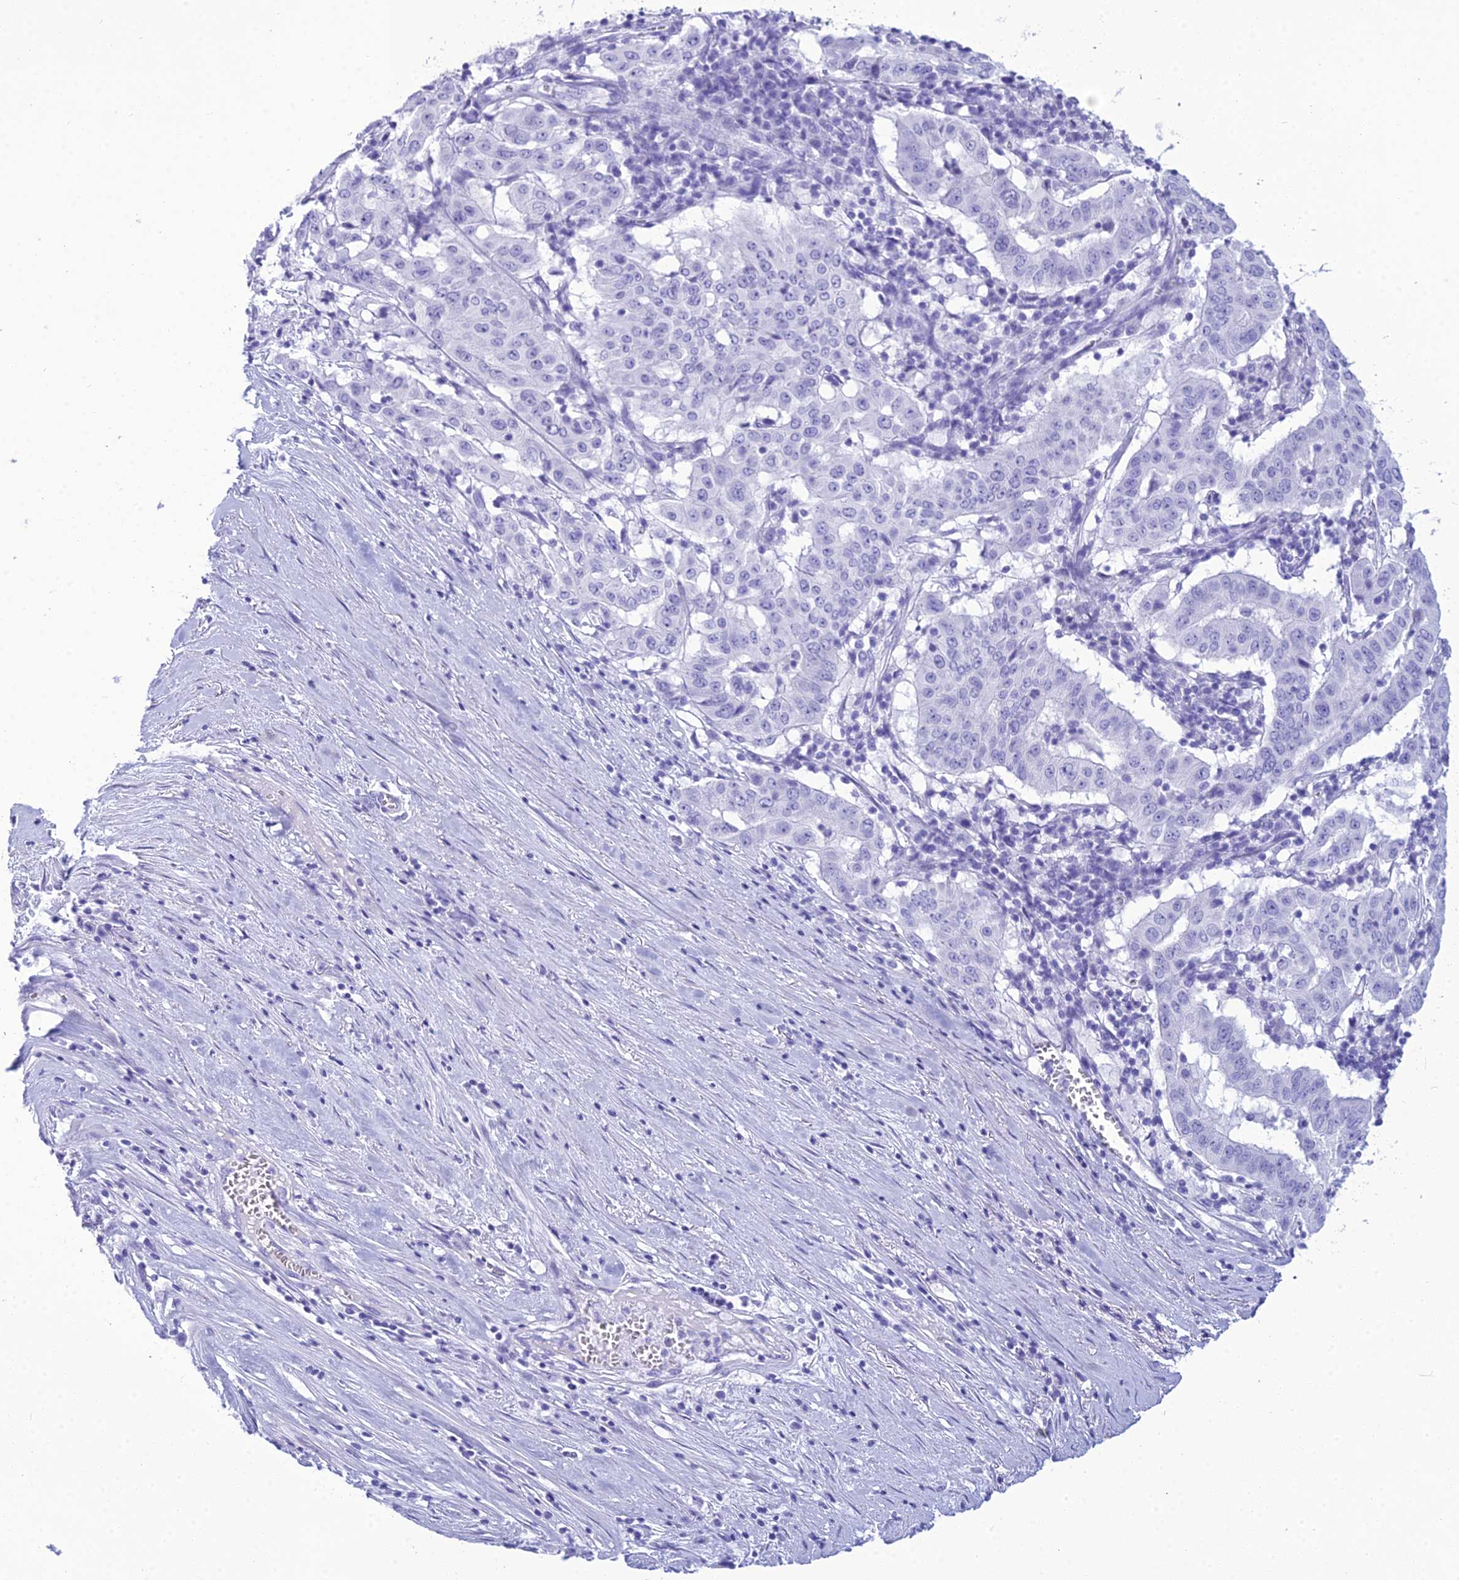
{"staining": {"intensity": "negative", "quantity": "none", "location": "none"}, "tissue": "pancreatic cancer", "cell_type": "Tumor cells", "image_type": "cancer", "snomed": [{"axis": "morphology", "description": "Adenocarcinoma, NOS"}, {"axis": "topography", "description": "Pancreas"}], "caption": "IHC micrograph of human pancreatic cancer (adenocarcinoma) stained for a protein (brown), which displays no positivity in tumor cells. The staining was performed using DAB (3,3'-diaminobenzidine) to visualize the protein expression in brown, while the nuclei were stained in blue with hematoxylin (Magnification: 20x).", "gene": "ZNF442", "patient": {"sex": "male", "age": 63}}